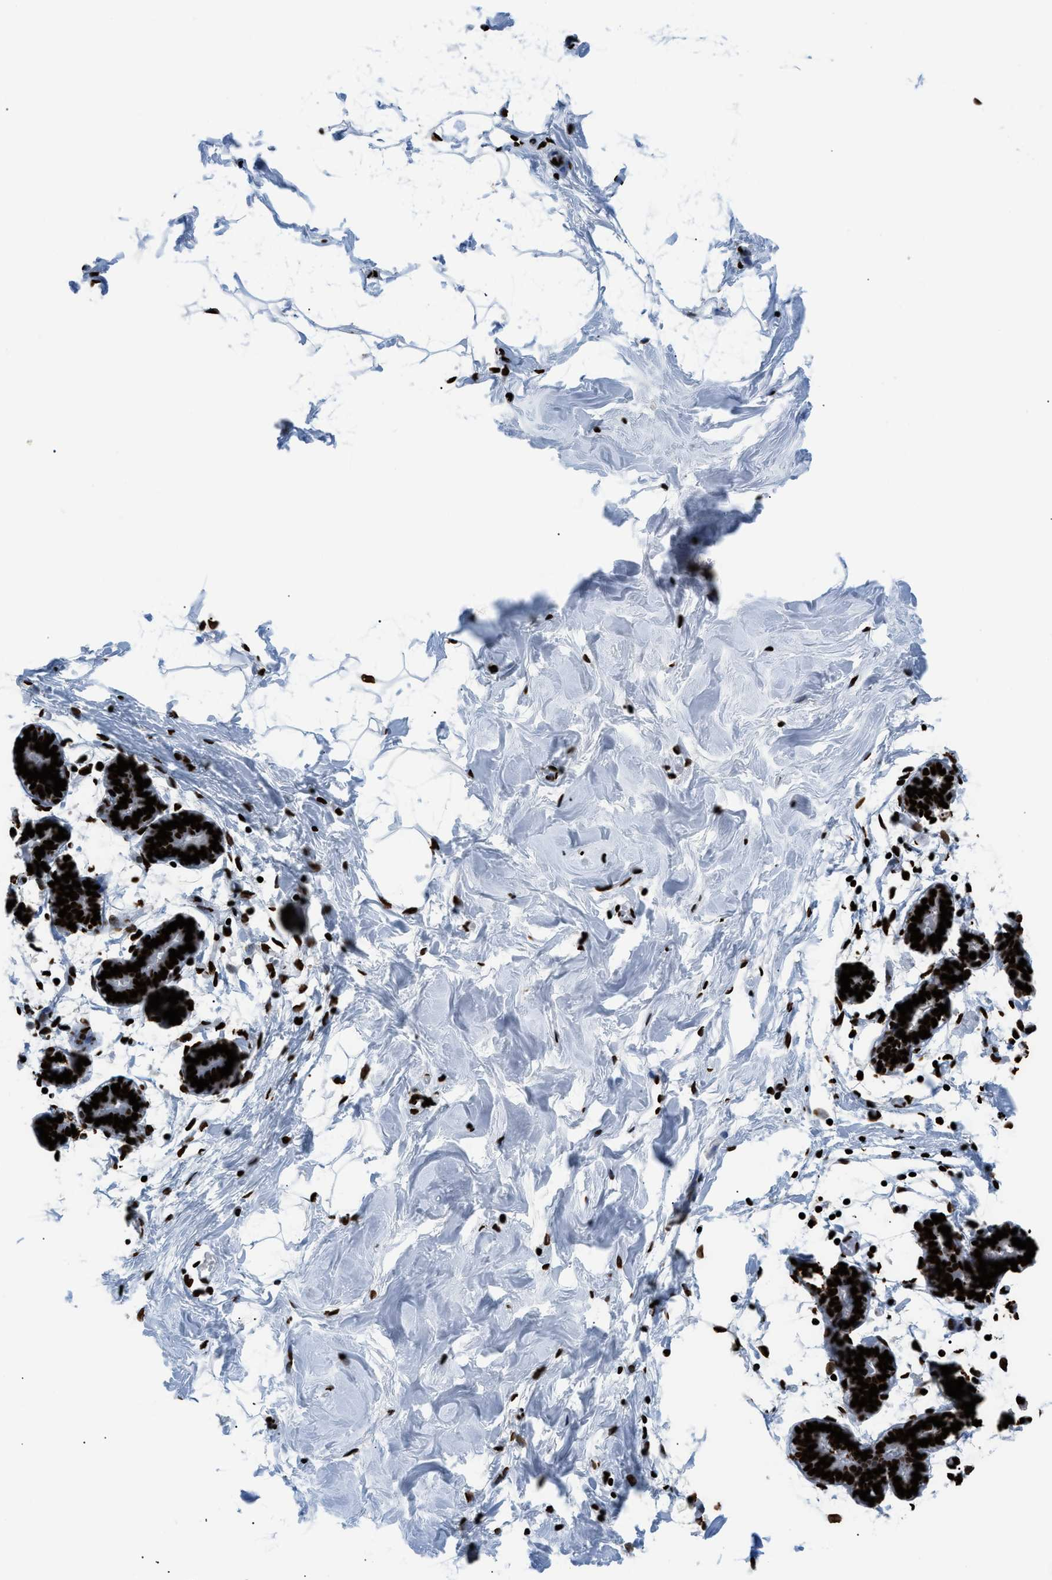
{"staining": {"intensity": "strong", "quantity": "25%-75%", "location": "nuclear"}, "tissue": "breast", "cell_type": "Adipocytes", "image_type": "normal", "snomed": [{"axis": "morphology", "description": "Normal tissue, NOS"}, {"axis": "topography", "description": "Breast"}], "caption": "Unremarkable breast was stained to show a protein in brown. There is high levels of strong nuclear staining in about 25%-75% of adipocytes.", "gene": "HNRNPM", "patient": {"sex": "female", "age": 27}}